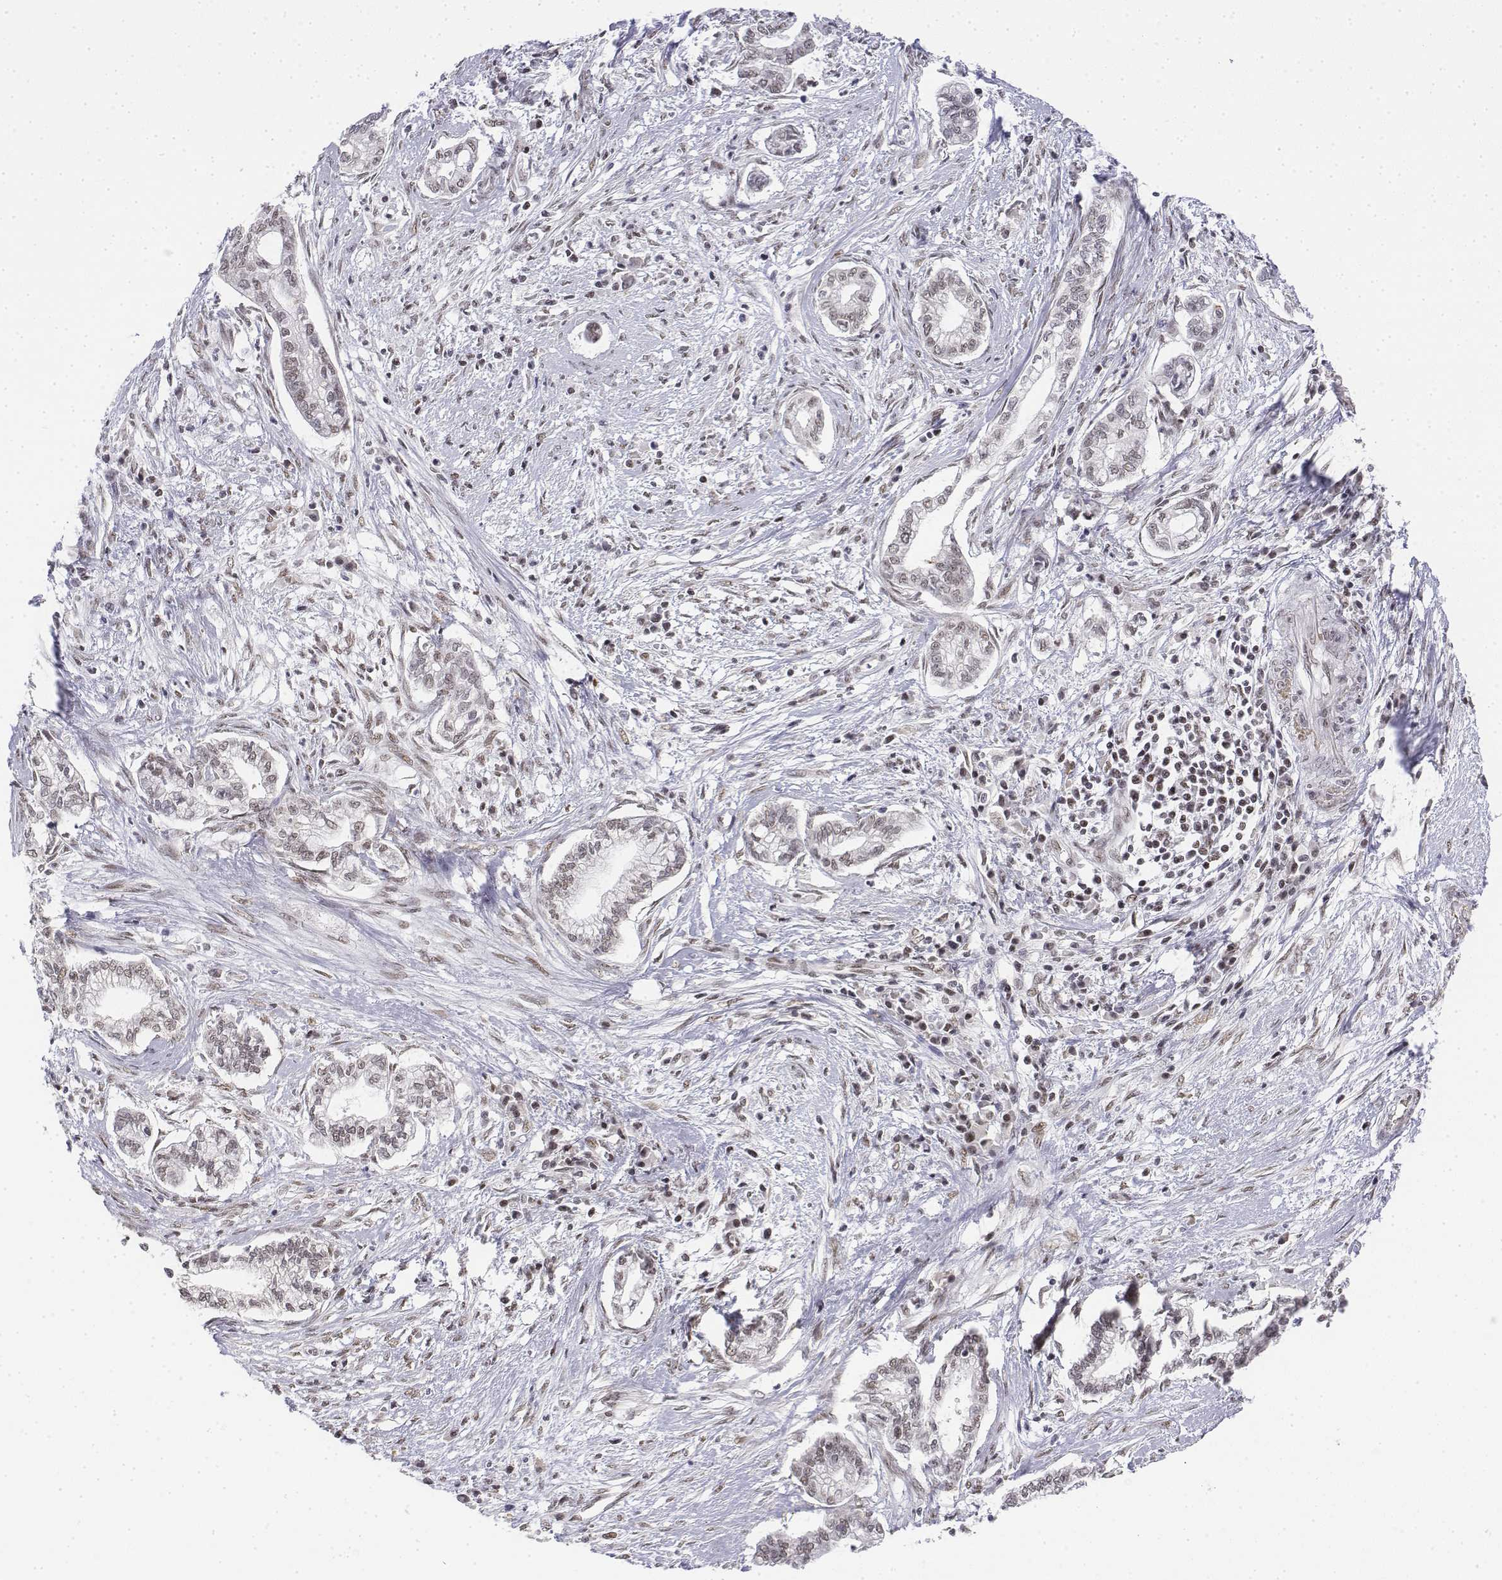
{"staining": {"intensity": "weak", "quantity": ">75%", "location": "nuclear"}, "tissue": "cervical cancer", "cell_type": "Tumor cells", "image_type": "cancer", "snomed": [{"axis": "morphology", "description": "Adenocarcinoma, NOS"}, {"axis": "topography", "description": "Cervix"}], "caption": "Tumor cells show low levels of weak nuclear positivity in about >75% of cells in adenocarcinoma (cervical).", "gene": "SETD1A", "patient": {"sex": "female", "age": 62}}